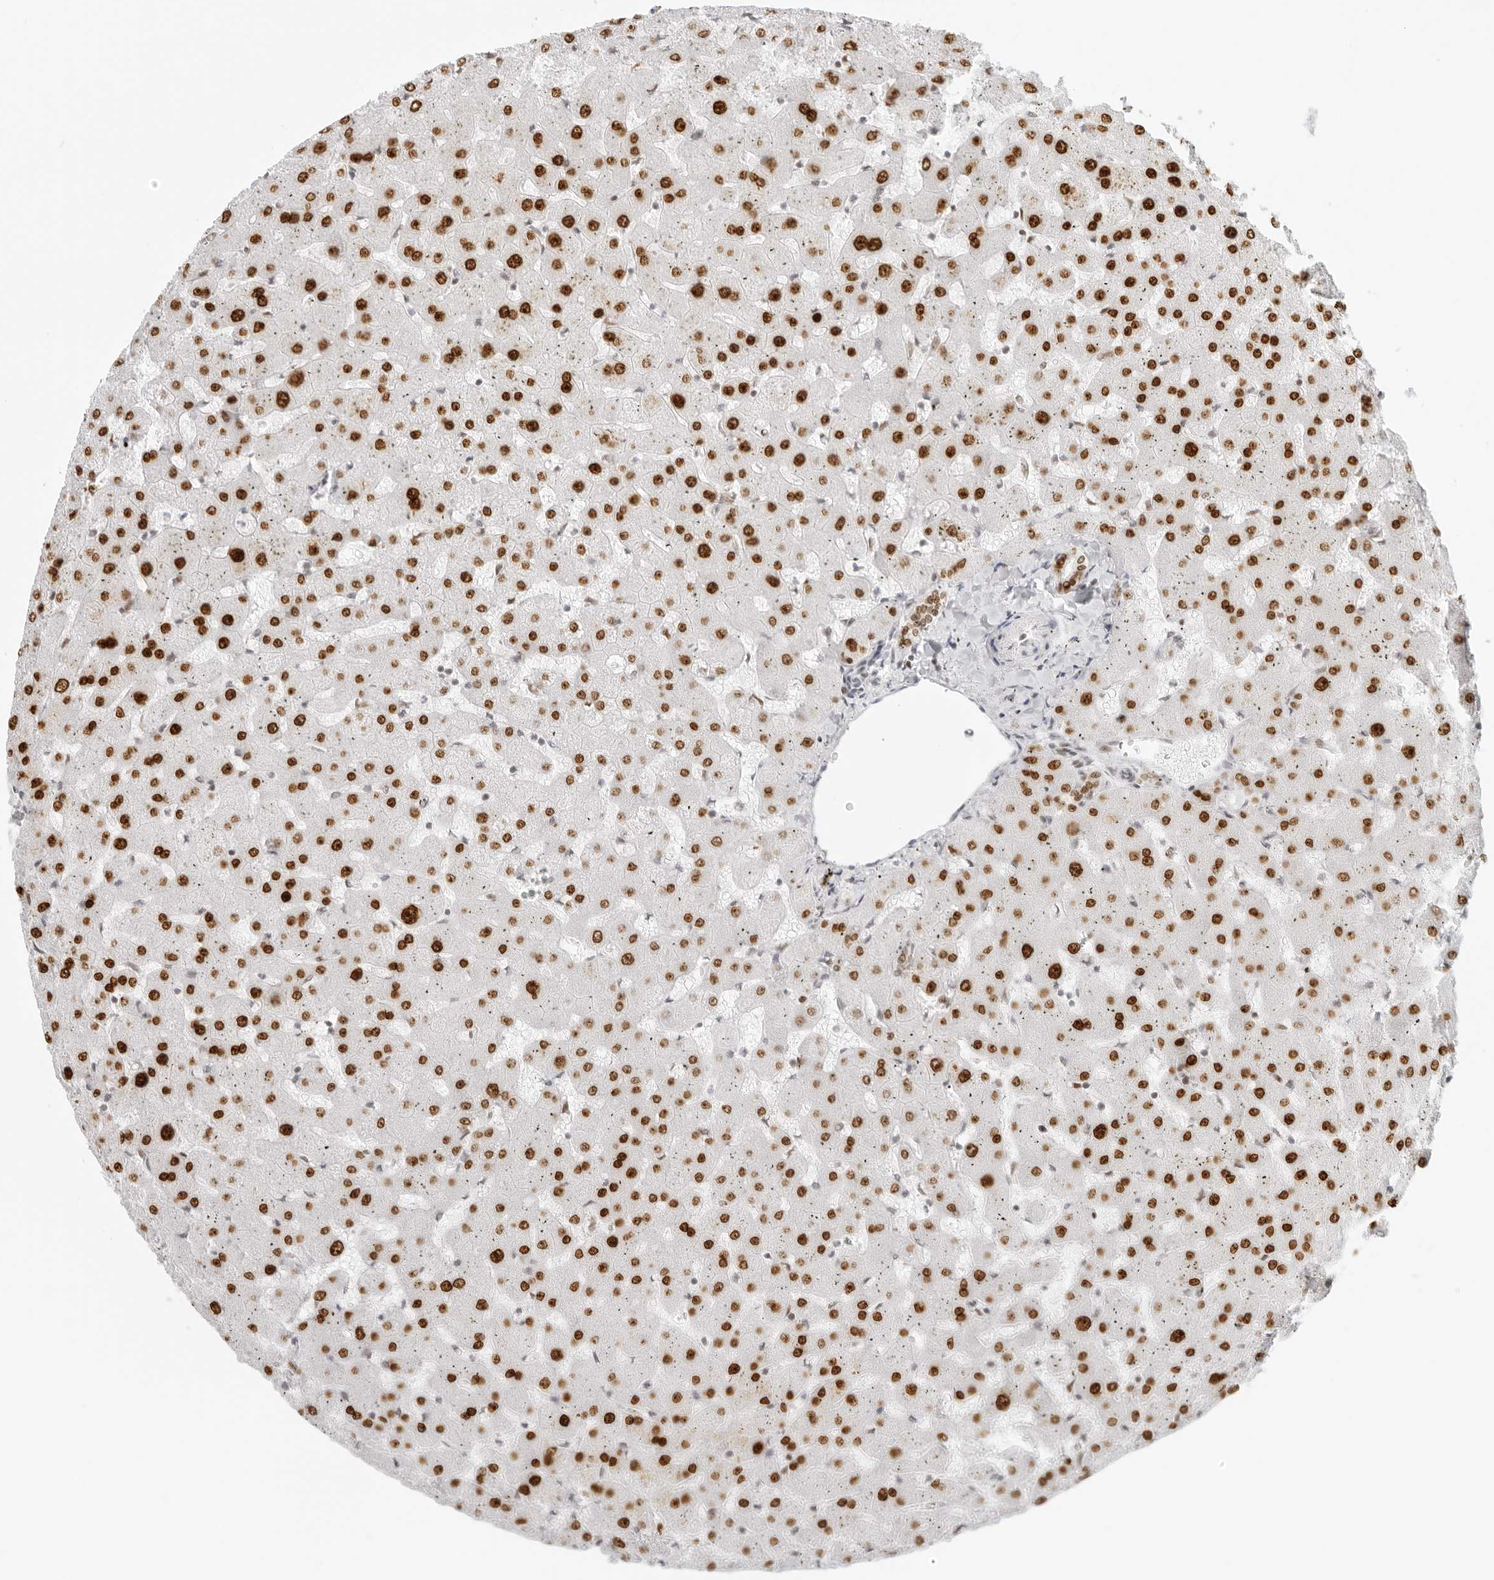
{"staining": {"intensity": "moderate", "quantity": ">75%", "location": "nuclear"}, "tissue": "liver", "cell_type": "Cholangiocytes", "image_type": "normal", "snomed": [{"axis": "morphology", "description": "Normal tissue, NOS"}, {"axis": "topography", "description": "Liver"}], "caption": "Liver was stained to show a protein in brown. There is medium levels of moderate nuclear staining in approximately >75% of cholangiocytes. (DAB (3,3'-diaminobenzidine) IHC, brown staining for protein, blue staining for nuclei).", "gene": "RCC1", "patient": {"sex": "female", "age": 63}}